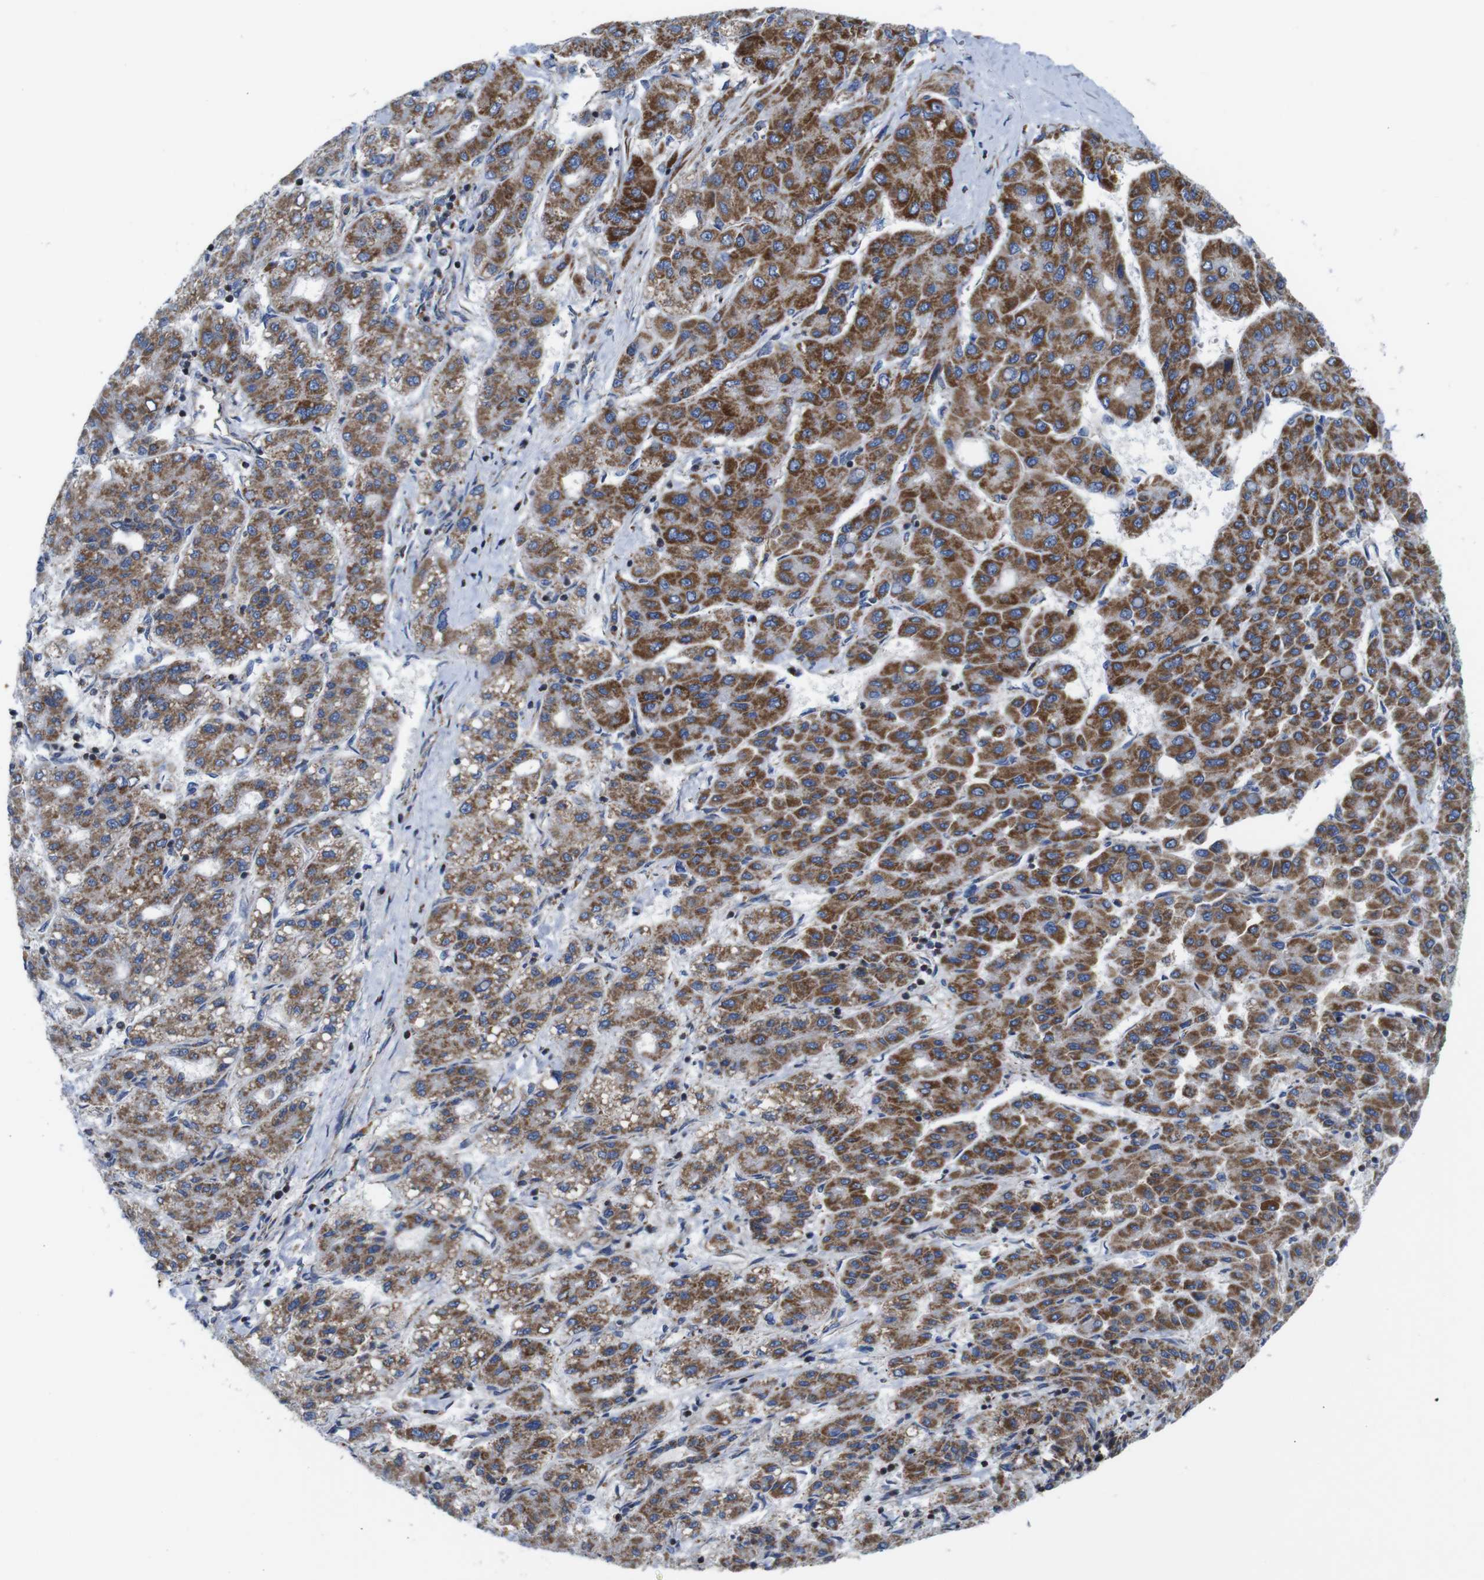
{"staining": {"intensity": "strong", "quantity": ">75%", "location": "cytoplasmic/membranous"}, "tissue": "liver cancer", "cell_type": "Tumor cells", "image_type": "cancer", "snomed": [{"axis": "morphology", "description": "Carcinoma, Hepatocellular, NOS"}, {"axis": "topography", "description": "Liver"}], "caption": "Immunohistochemical staining of liver cancer (hepatocellular carcinoma) shows high levels of strong cytoplasmic/membranous protein expression in approximately >75% of tumor cells. (DAB = brown stain, brightfield microscopy at high magnification).", "gene": "PDCD1LG2", "patient": {"sex": "male", "age": 65}}